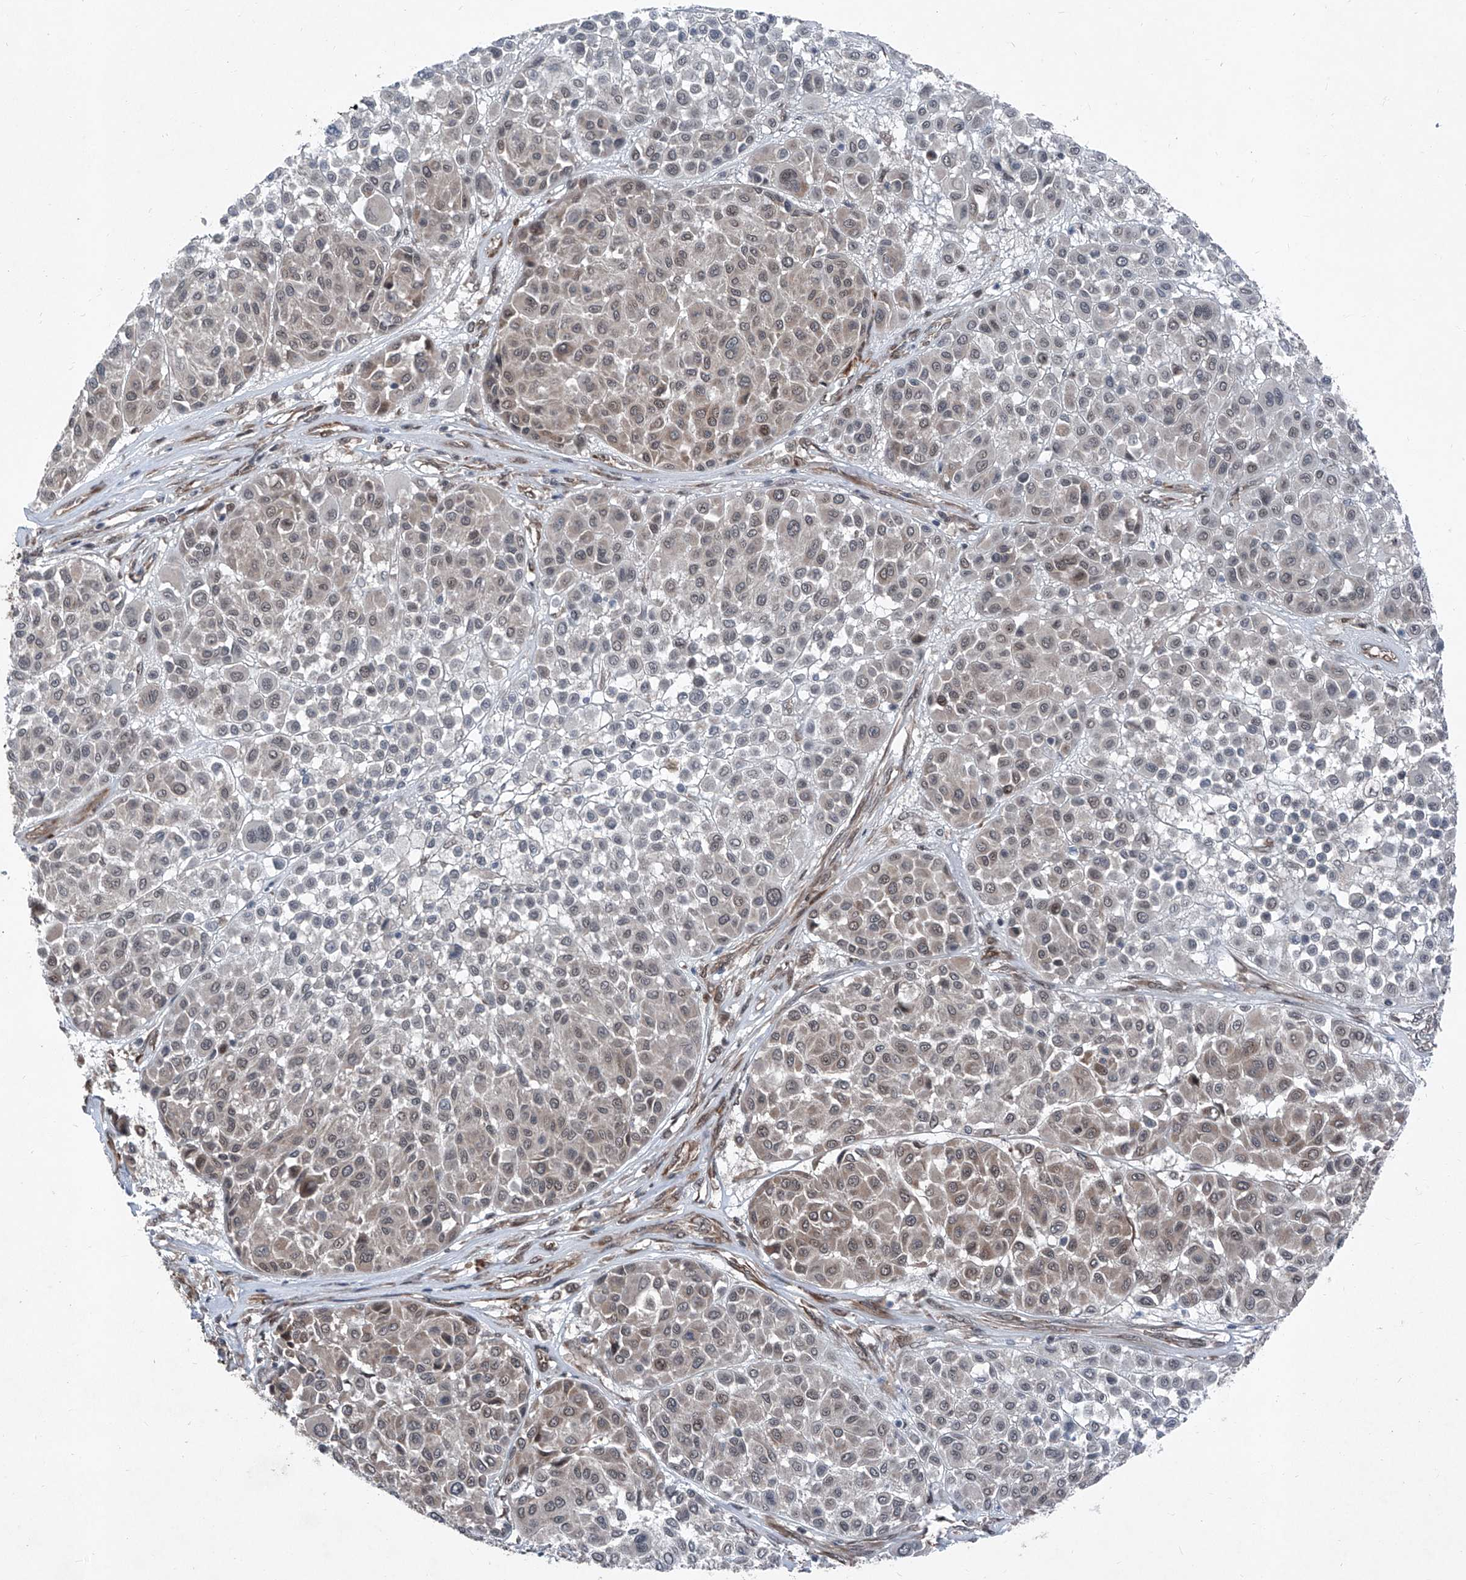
{"staining": {"intensity": "weak", "quantity": "<25%", "location": "cytoplasmic/membranous"}, "tissue": "melanoma", "cell_type": "Tumor cells", "image_type": "cancer", "snomed": [{"axis": "morphology", "description": "Malignant melanoma, Metastatic site"}, {"axis": "topography", "description": "Soft tissue"}], "caption": "A high-resolution histopathology image shows immunohistochemistry (IHC) staining of melanoma, which shows no significant expression in tumor cells.", "gene": "COA7", "patient": {"sex": "male", "age": 41}}